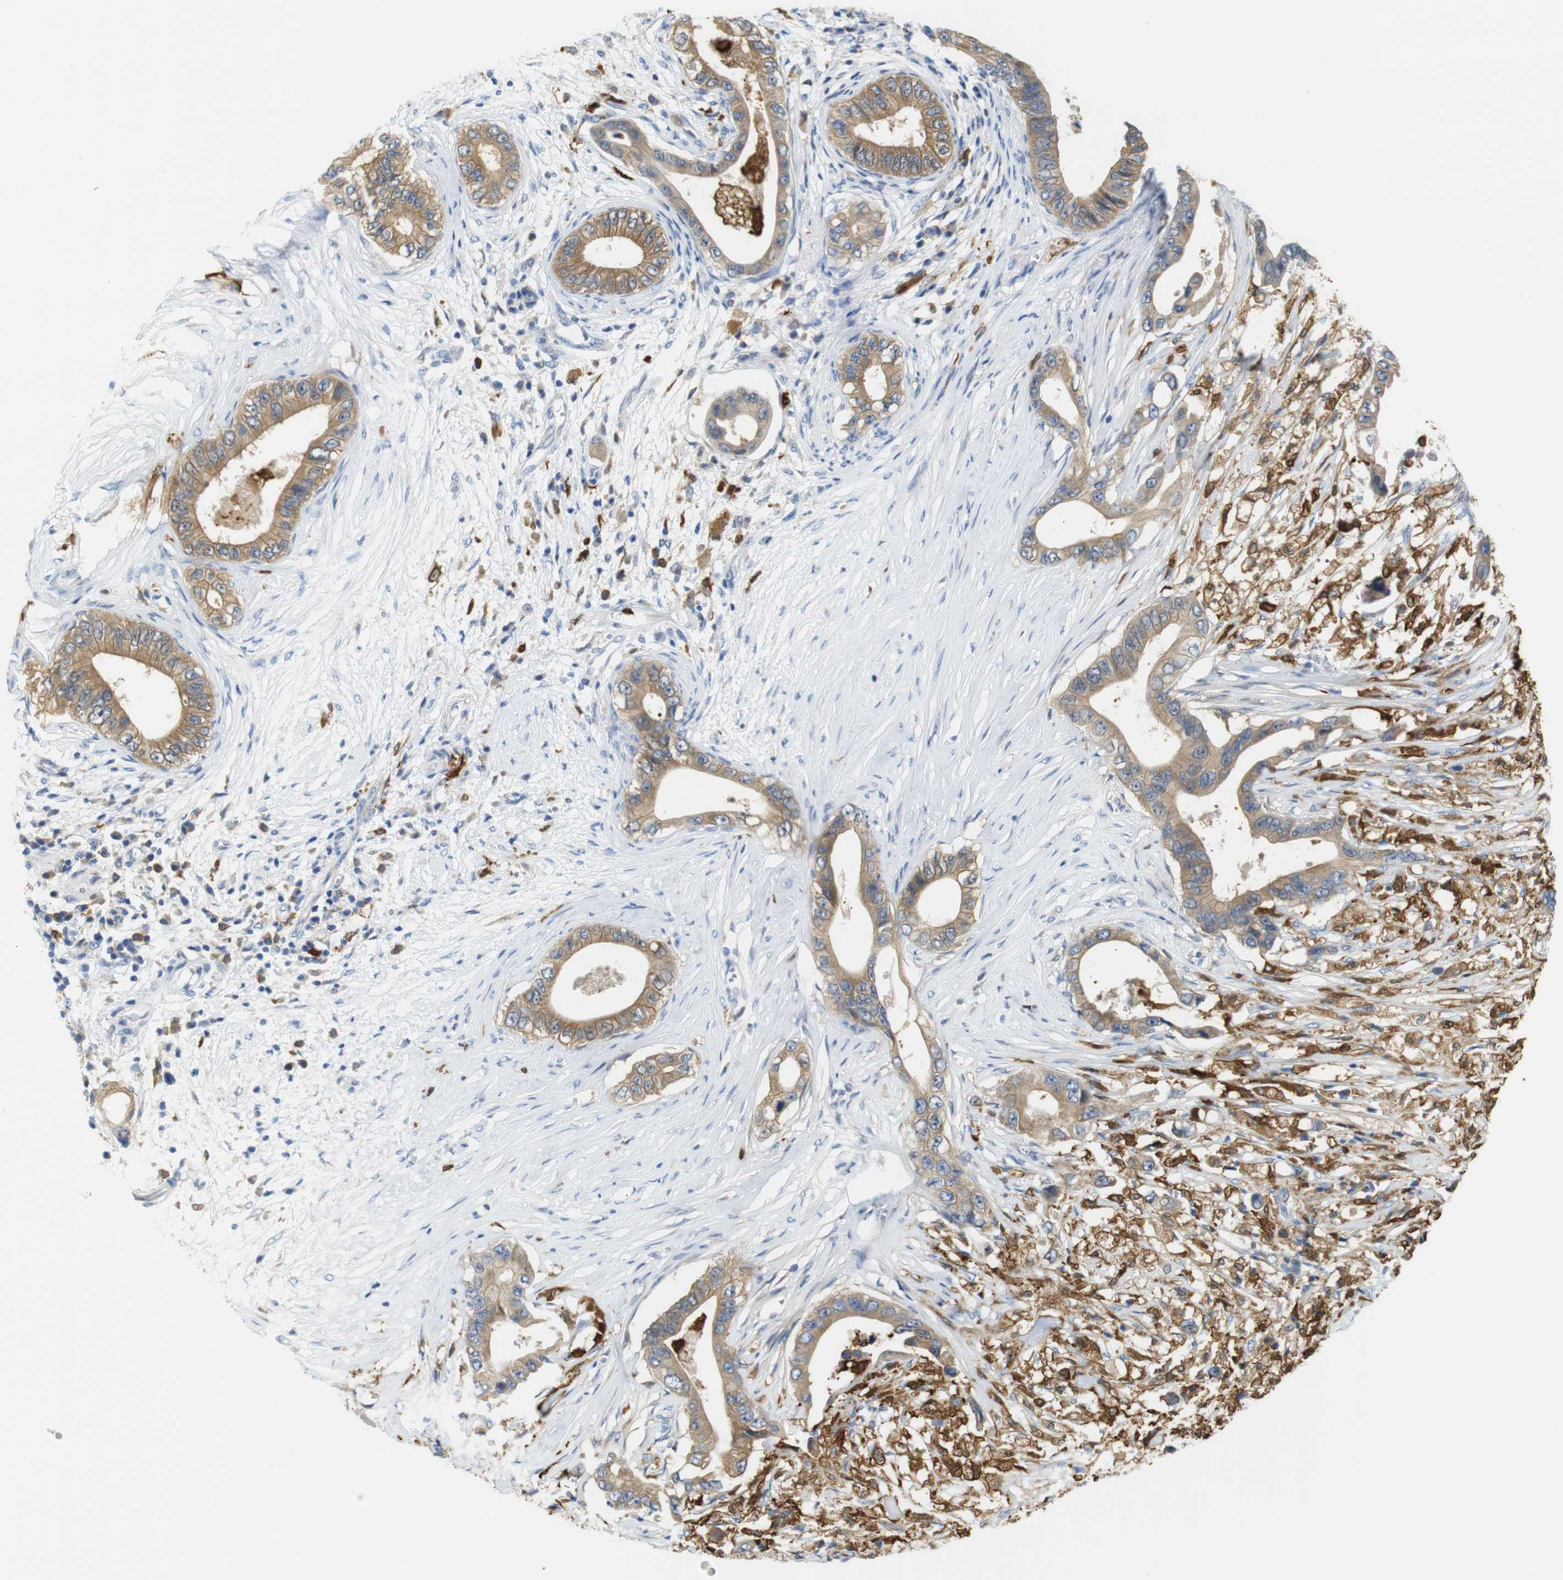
{"staining": {"intensity": "moderate", "quantity": ">75%", "location": "cytoplasmic/membranous"}, "tissue": "pancreatic cancer", "cell_type": "Tumor cells", "image_type": "cancer", "snomed": [{"axis": "morphology", "description": "Adenocarcinoma, NOS"}, {"axis": "topography", "description": "Pancreas"}], "caption": "This image displays IHC staining of human adenocarcinoma (pancreatic), with medium moderate cytoplasmic/membranous staining in about >75% of tumor cells.", "gene": "NEBL", "patient": {"sex": "male", "age": 77}}